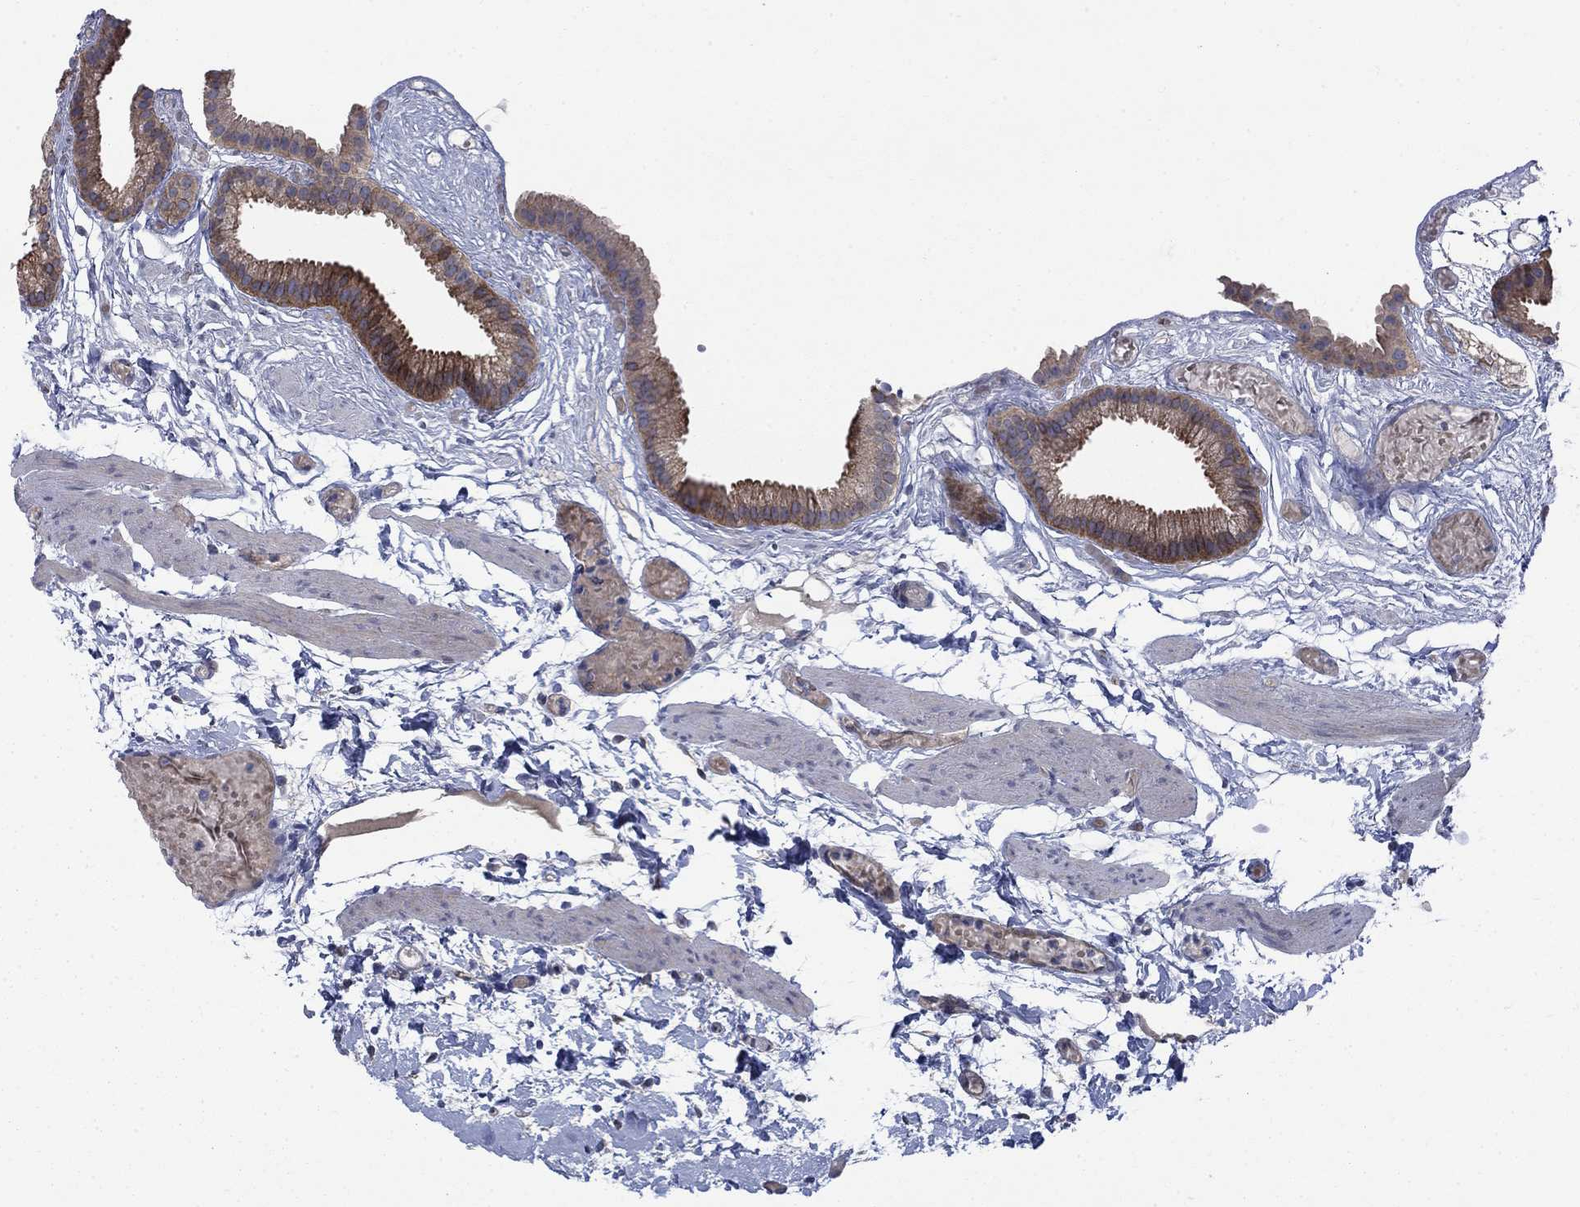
{"staining": {"intensity": "strong", "quantity": "<25%", "location": "cytoplasmic/membranous"}, "tissue": "gallbladder", "cell_type": "Glandular cells", "image_type": "normal", "snomed": [{"axis": "morphology", "description": "Normal tissue, NOS"}, {"axis": "topography", "description": "Gallbladder"}], "caption": "Immunohistochemical staining of normal gallbladder exhibits medium levels of strong cytoplasmic/membranous staining in about <25% of glandular cells. The staining is performed using DAB (3,3'-diaminobenzidine) brown chromogen to label protein expression. The nuclei are counter-stained blue using hematoxylin.", "gene": "PDZD2", "patient": {"sex": "female", "age": 45}}